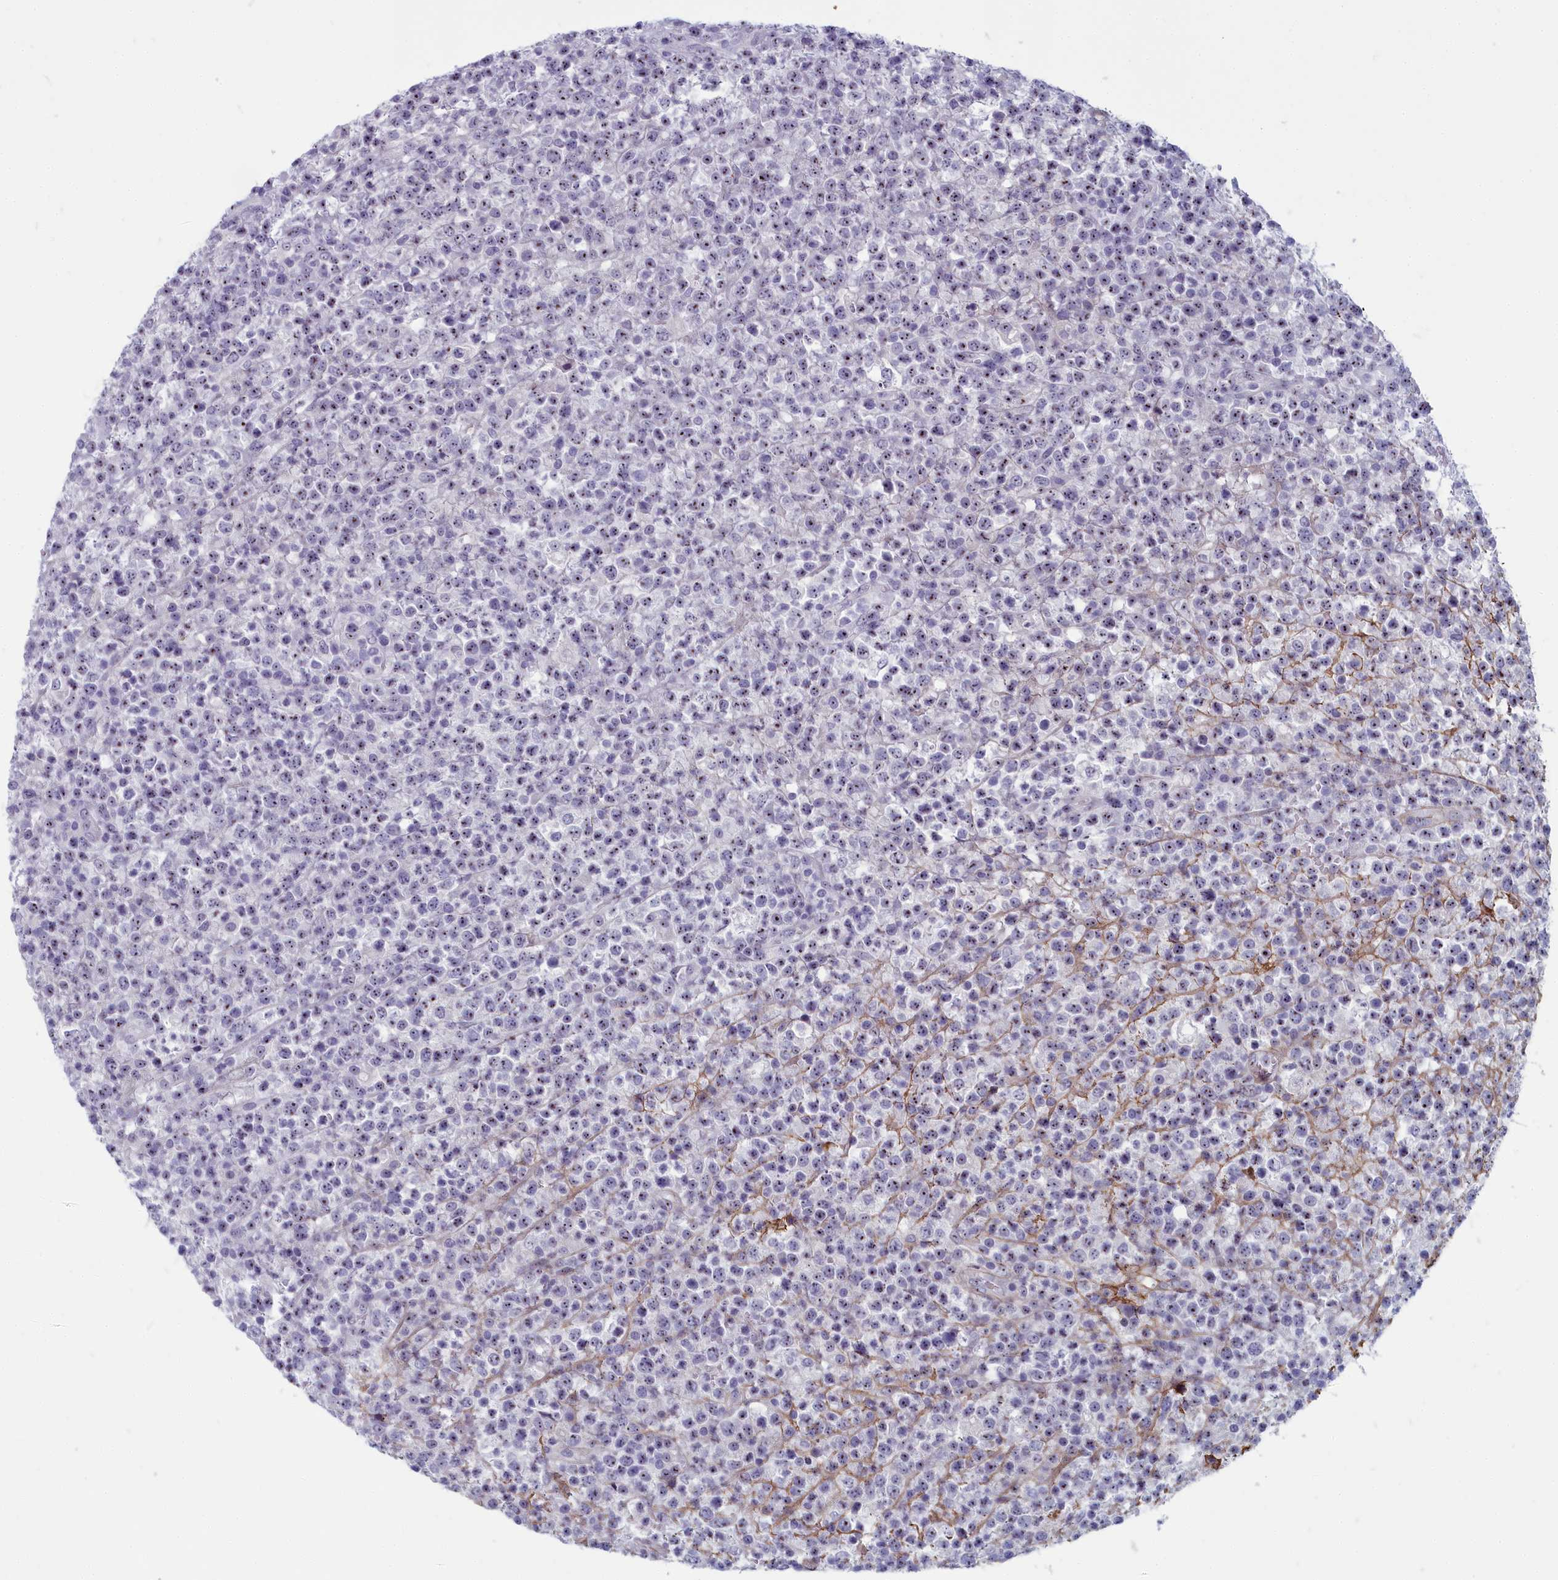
{"staining": {"intensity": "negative", "quantity": "none", "location": "none"}, "tissue": "lymphoma", "cell_type": "Tumor cells", "image_type": "cancer", "snomed": [{"axis": "morphology", "description": "Malignant lymphoma, non-Hodgkin's type, High grade"}, {"axis": "topography", "description": "Colon"}], "caption": "Human lymphoma stained for a protein using immunohistochemistry (IHC) reveals no positivity in tumor cells.", "gene": "INSYN2A", "patient": {"sex": "female", "age": 53}}